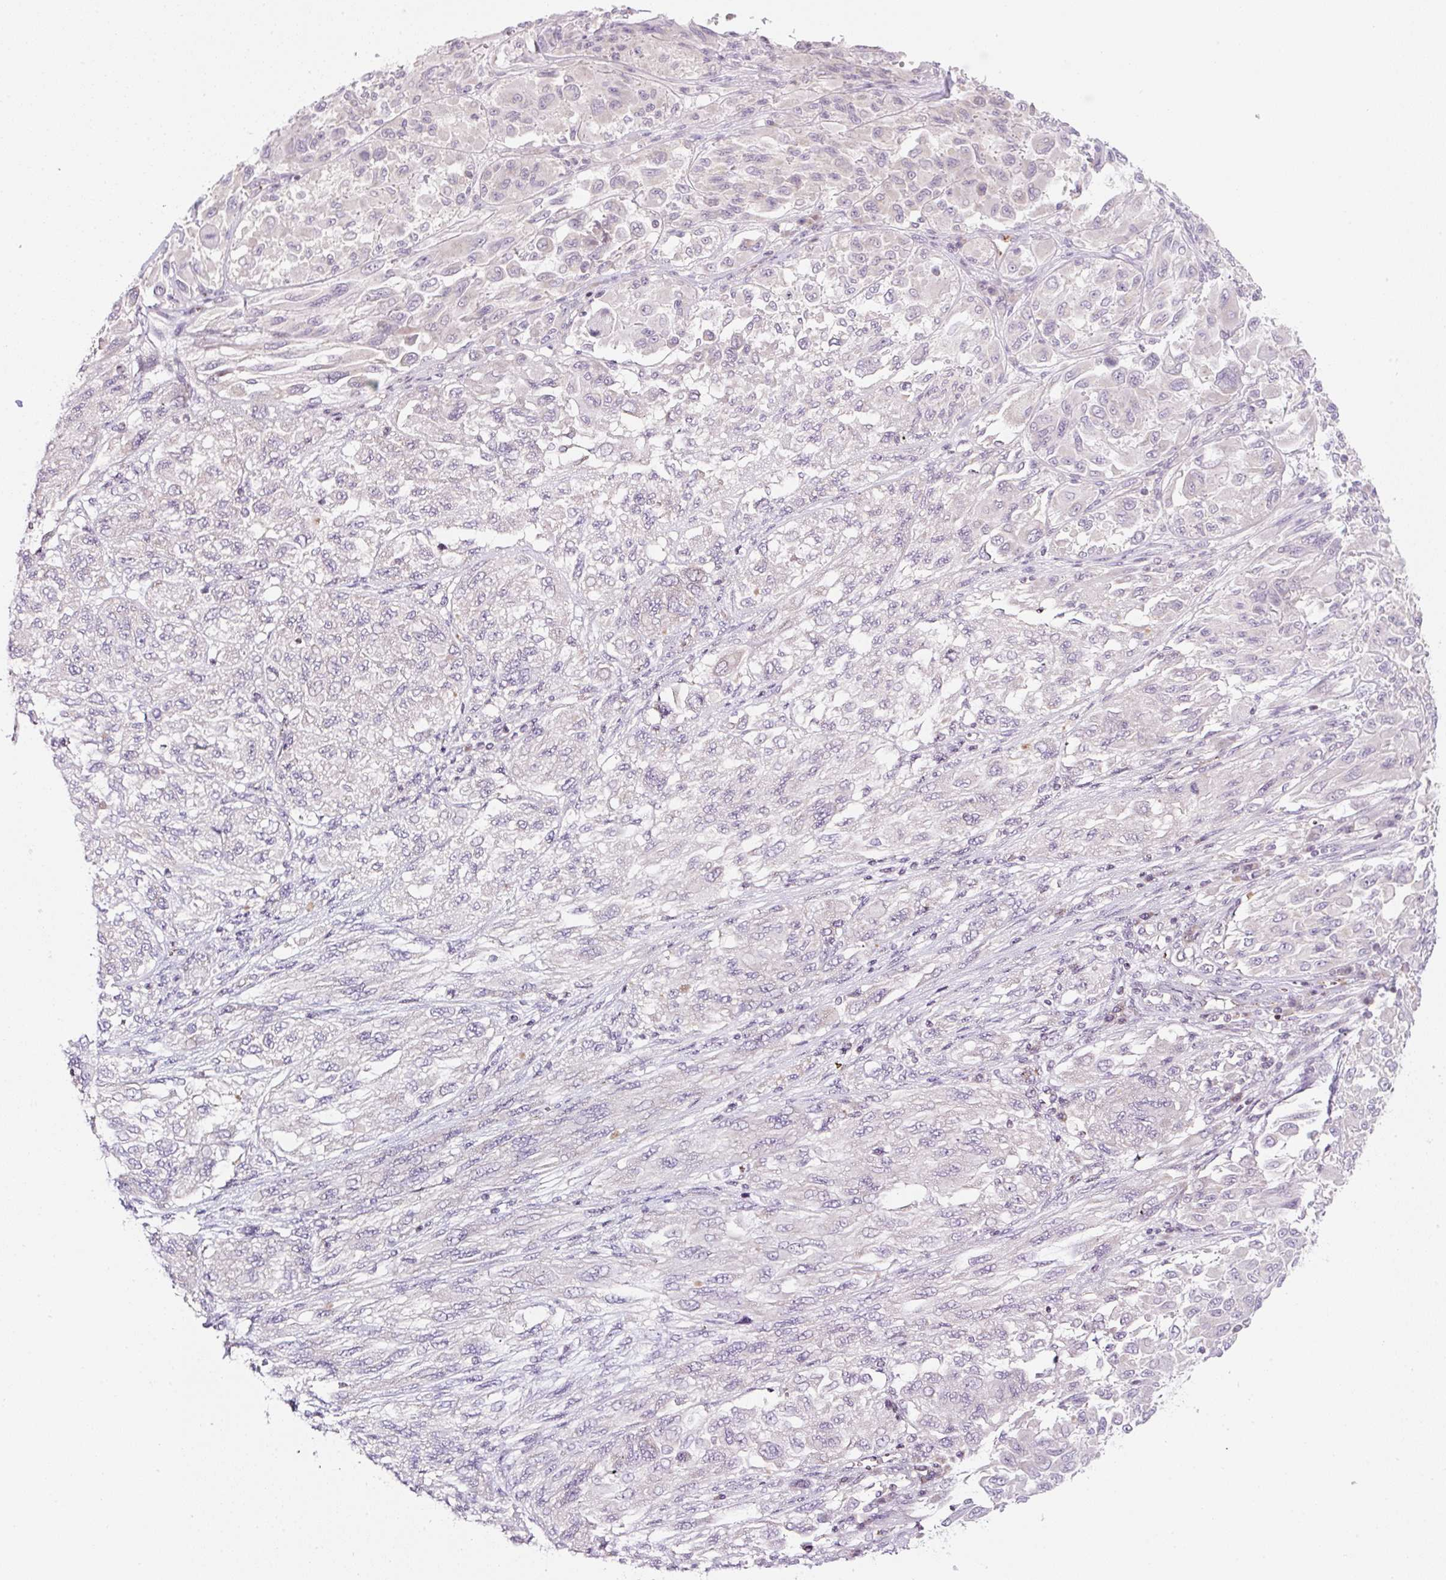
{"staining": {"intensity": "negative", "quantity": "none", "location": "none"}, "tissue": "melanoma", "cell_type": "Tumor cells", "image_type": "cancer", "snomed": [{"axis": "morphology", "description": "Malignant melanoma, NOS"}, {"axis": "topography", "description": "Skin"}], "caption": "High magnification brightfield microscopy of malignant melanoma stained with DAB (brown) and counterstained with hematoxylin (blue): tumor cells show no significant positivity.", "gene": "CASKIN1", "patient": {"sex": "female", "age": 91}}